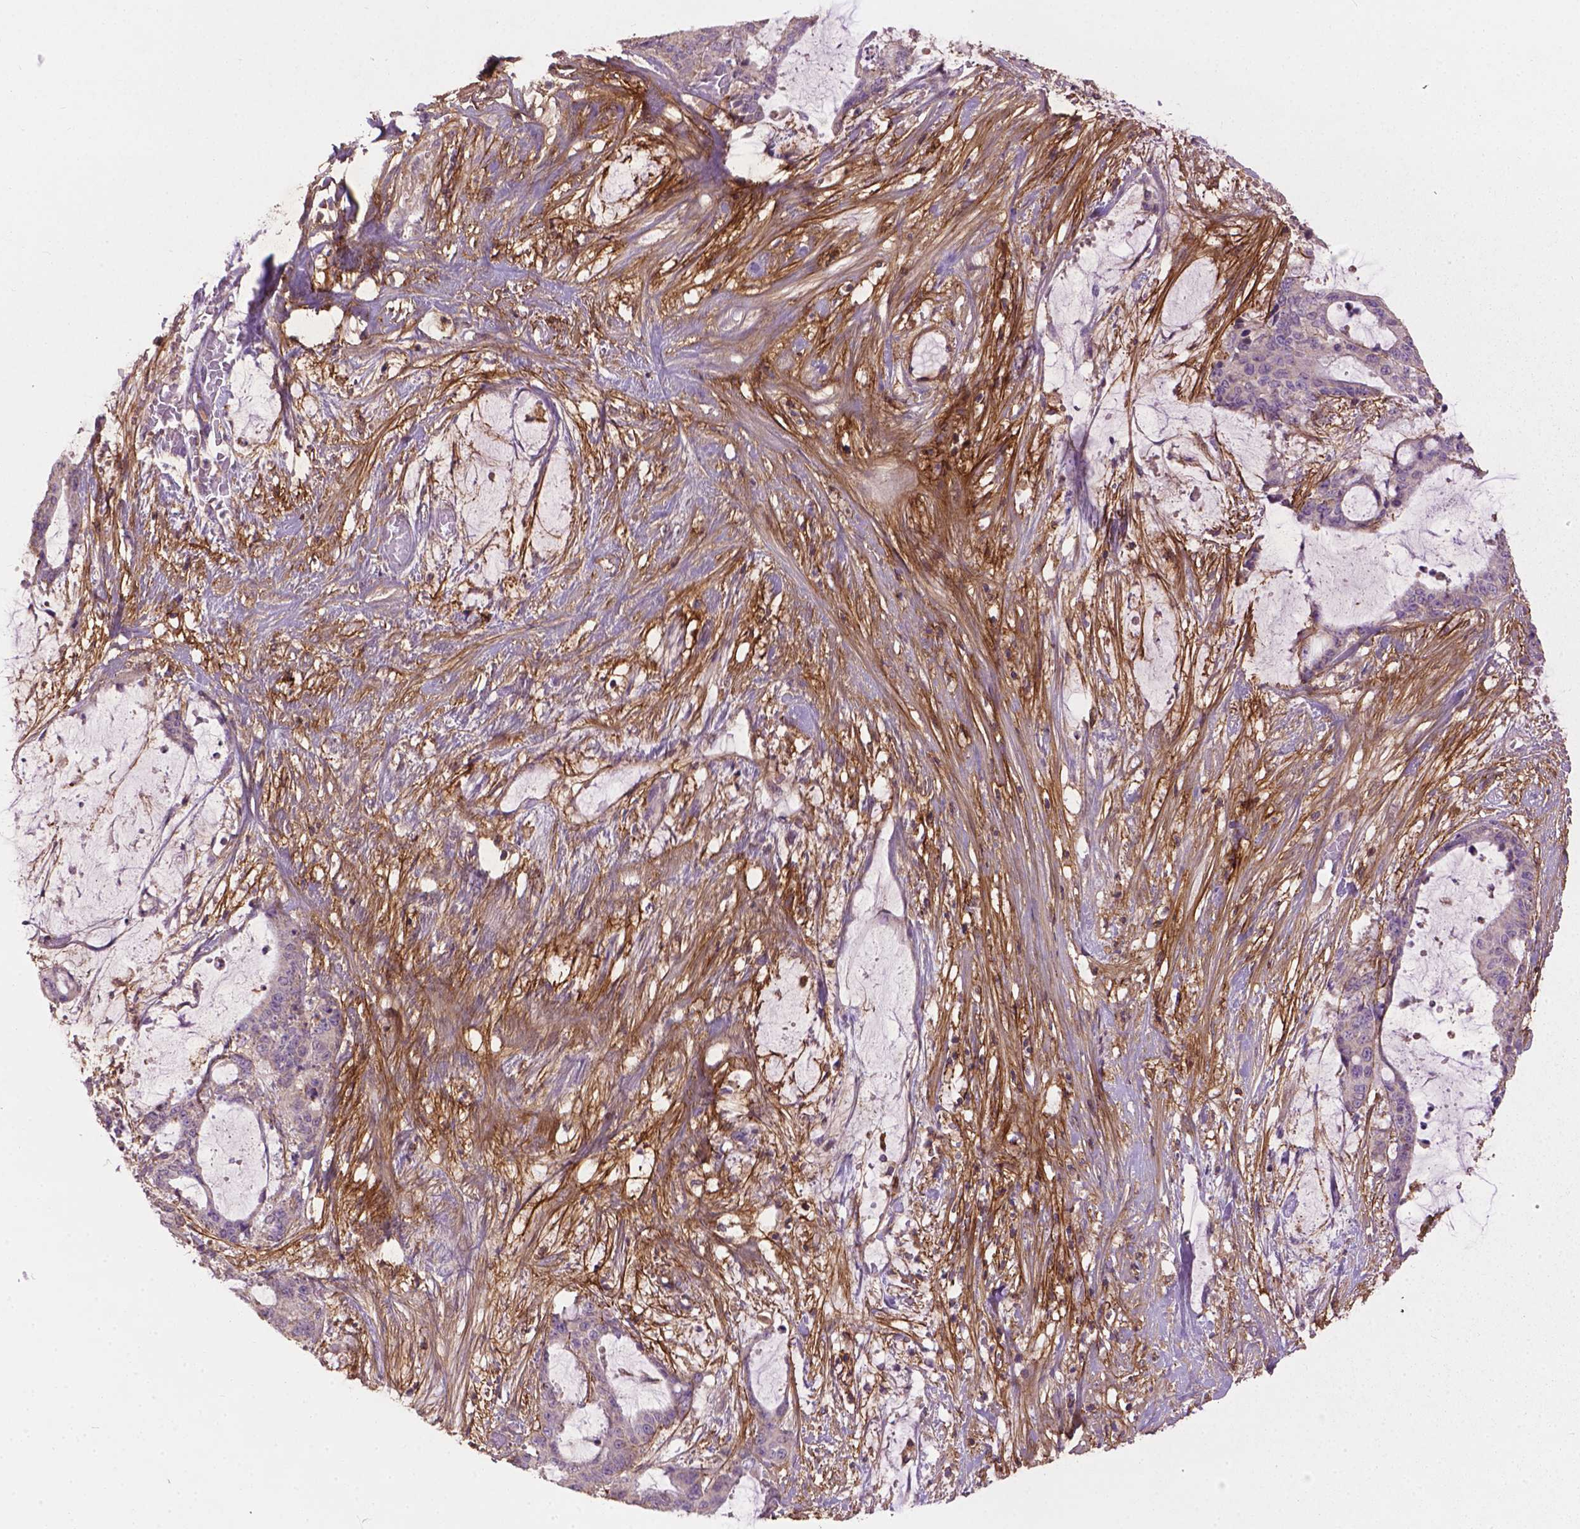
{"staining": {"intensity": "negative", "quantity": "none", "location": "none"}, "tissue": "liver cancer", "cell_type": "Tumor cells", "image_type": "cancer", "snomed": [{"axis": "morphology", "description": "Normal tissue, NOS"}, {"axis": "morphology", "description": "Cholangiocarcinoma"}, {"axis": "topography", "description": "Liver"}, {"axis": "topography", "description": "Peripheral nerve tissue"}], "caption": "Immunohistochemistry of human liver cholangiocarcinoma reveals no positivity in tumor cells.", "gene": "LRRC3C", "patient": {"sex": "female", "age": 73}}